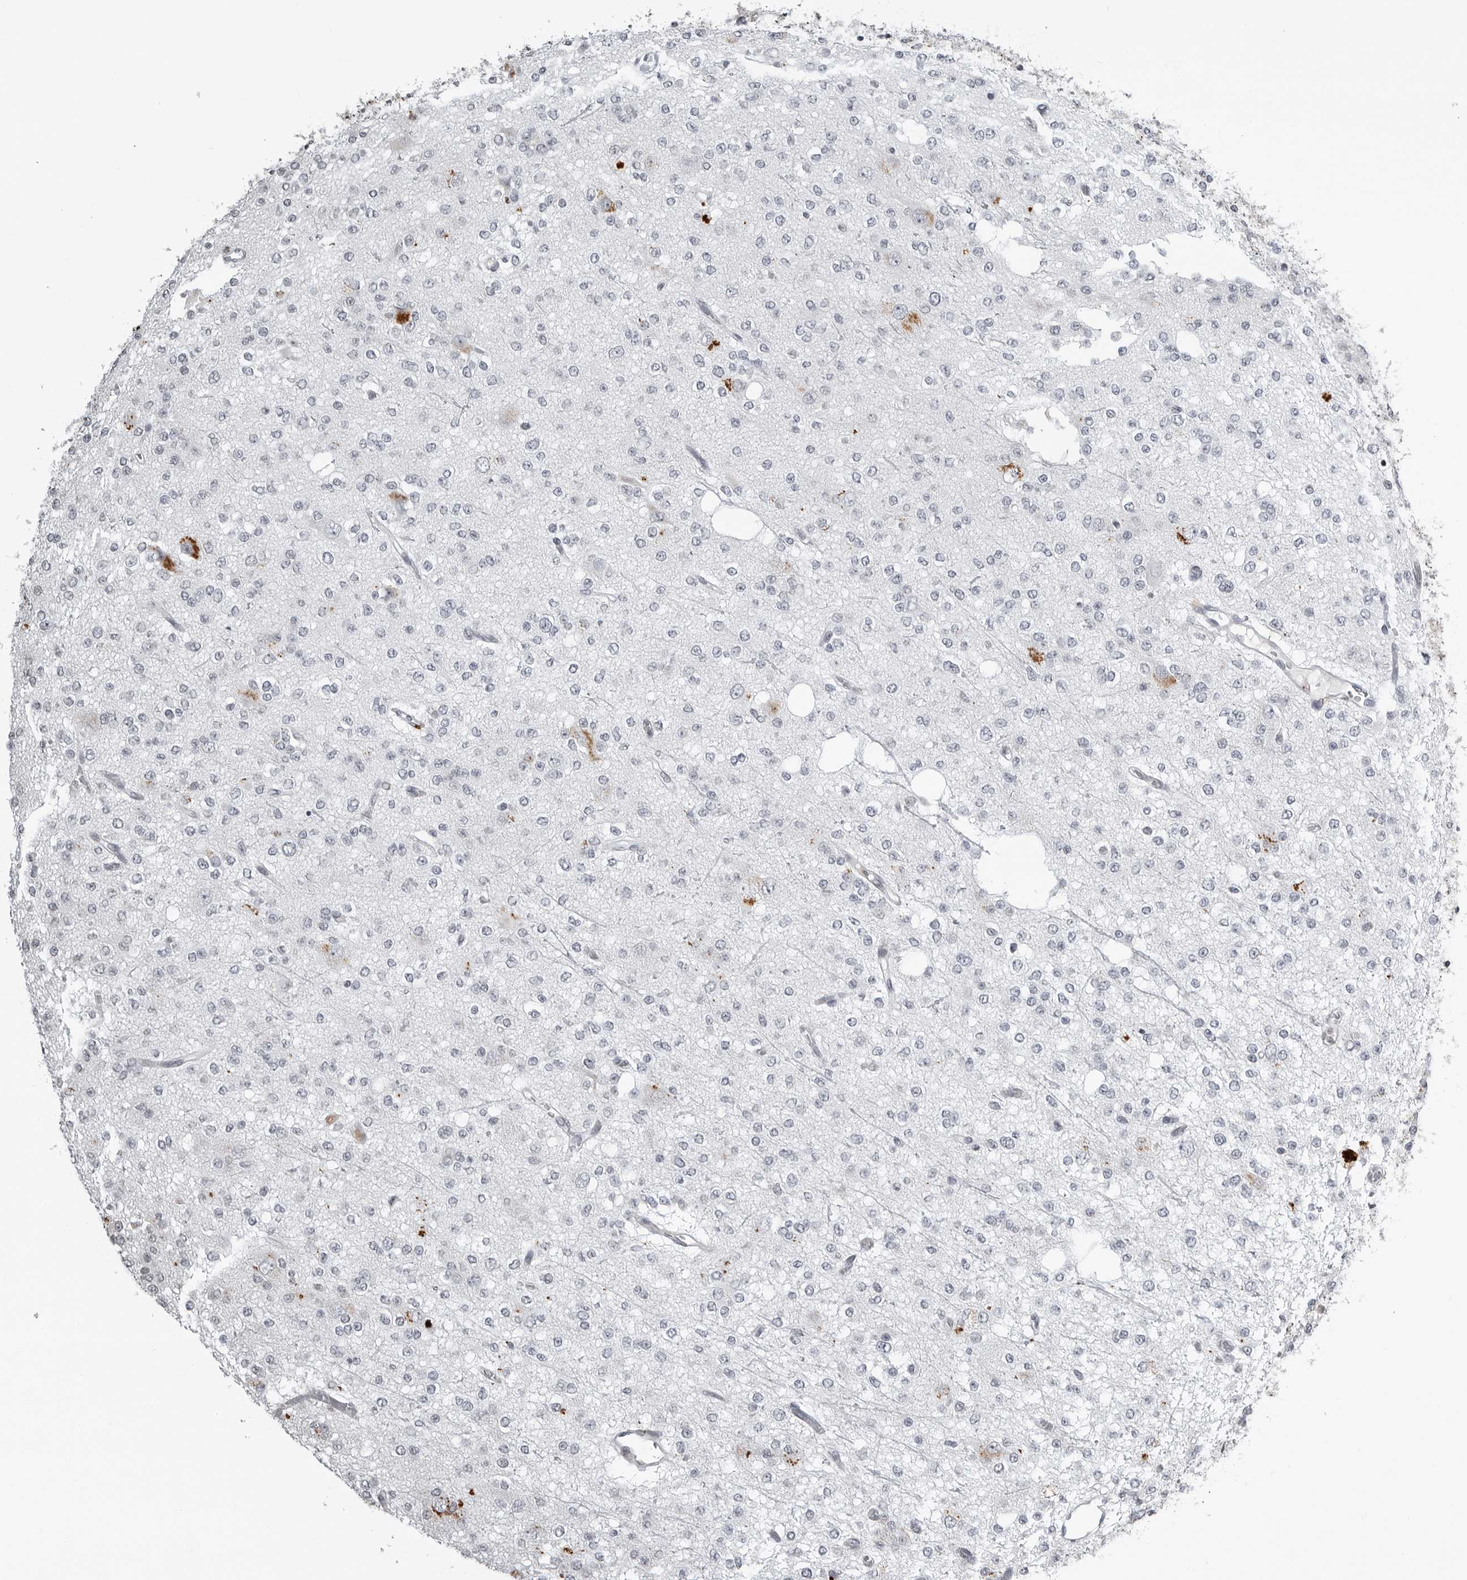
{"staining": {"intensity": "negative", "quantity": "none", "location": "none"}, "tissue": "glioma", "cell_type": "Tumor cells", "image_type": "cancer", "snomed": [{"axis": "morphology", "description": "Glioma, malignant, Low grade"}, {"axis": "topography", "description": "Brain"}], "caption": "Immunohistochemical staining of human malignant glioma (low-grade) displays no significant positivity in tumor cells.", "gene": "CXCR5", "patient": {"sex": "male", "age": 38}}